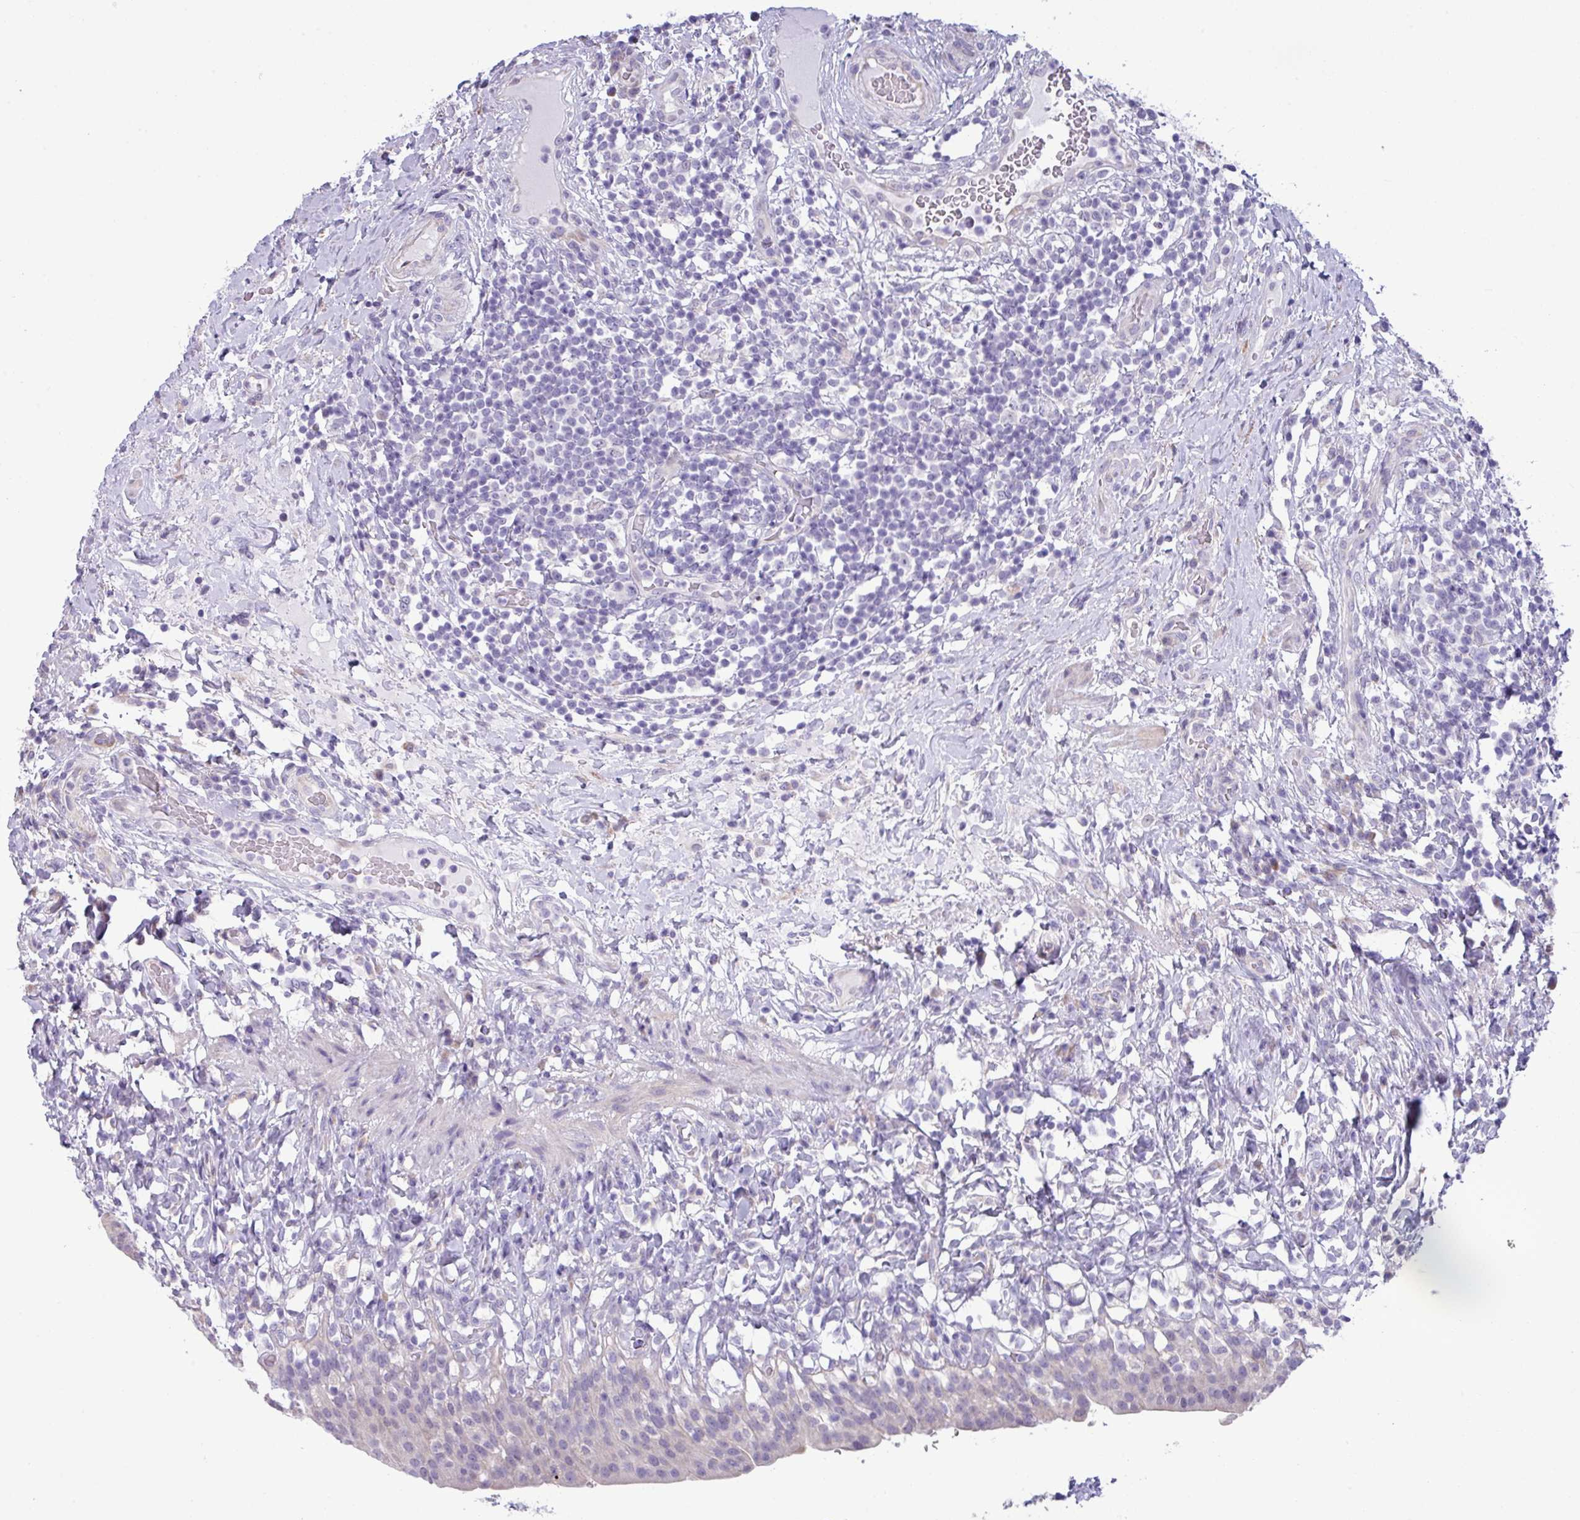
{"staining": {"intensity": "negative", "quantity": "none", "location": "none"}, "tissue": "urinary bladder", "cell_type": "Urothelial cells", "image_type": "normal", "snomed": [{"axis": "morphology", "description": "Normal tissue, NOS"}, {"axis": "morphology", "description": "Inflammation, NOS"}, {"axis": "topography", "description": "Urinary bladder"}], "caption": "Human urinary bladder stained for a protein using IHC reveals no positivity in urothelial cells.", "gene": "IRGC", "patient": {"sex": "male", "age": 64}}